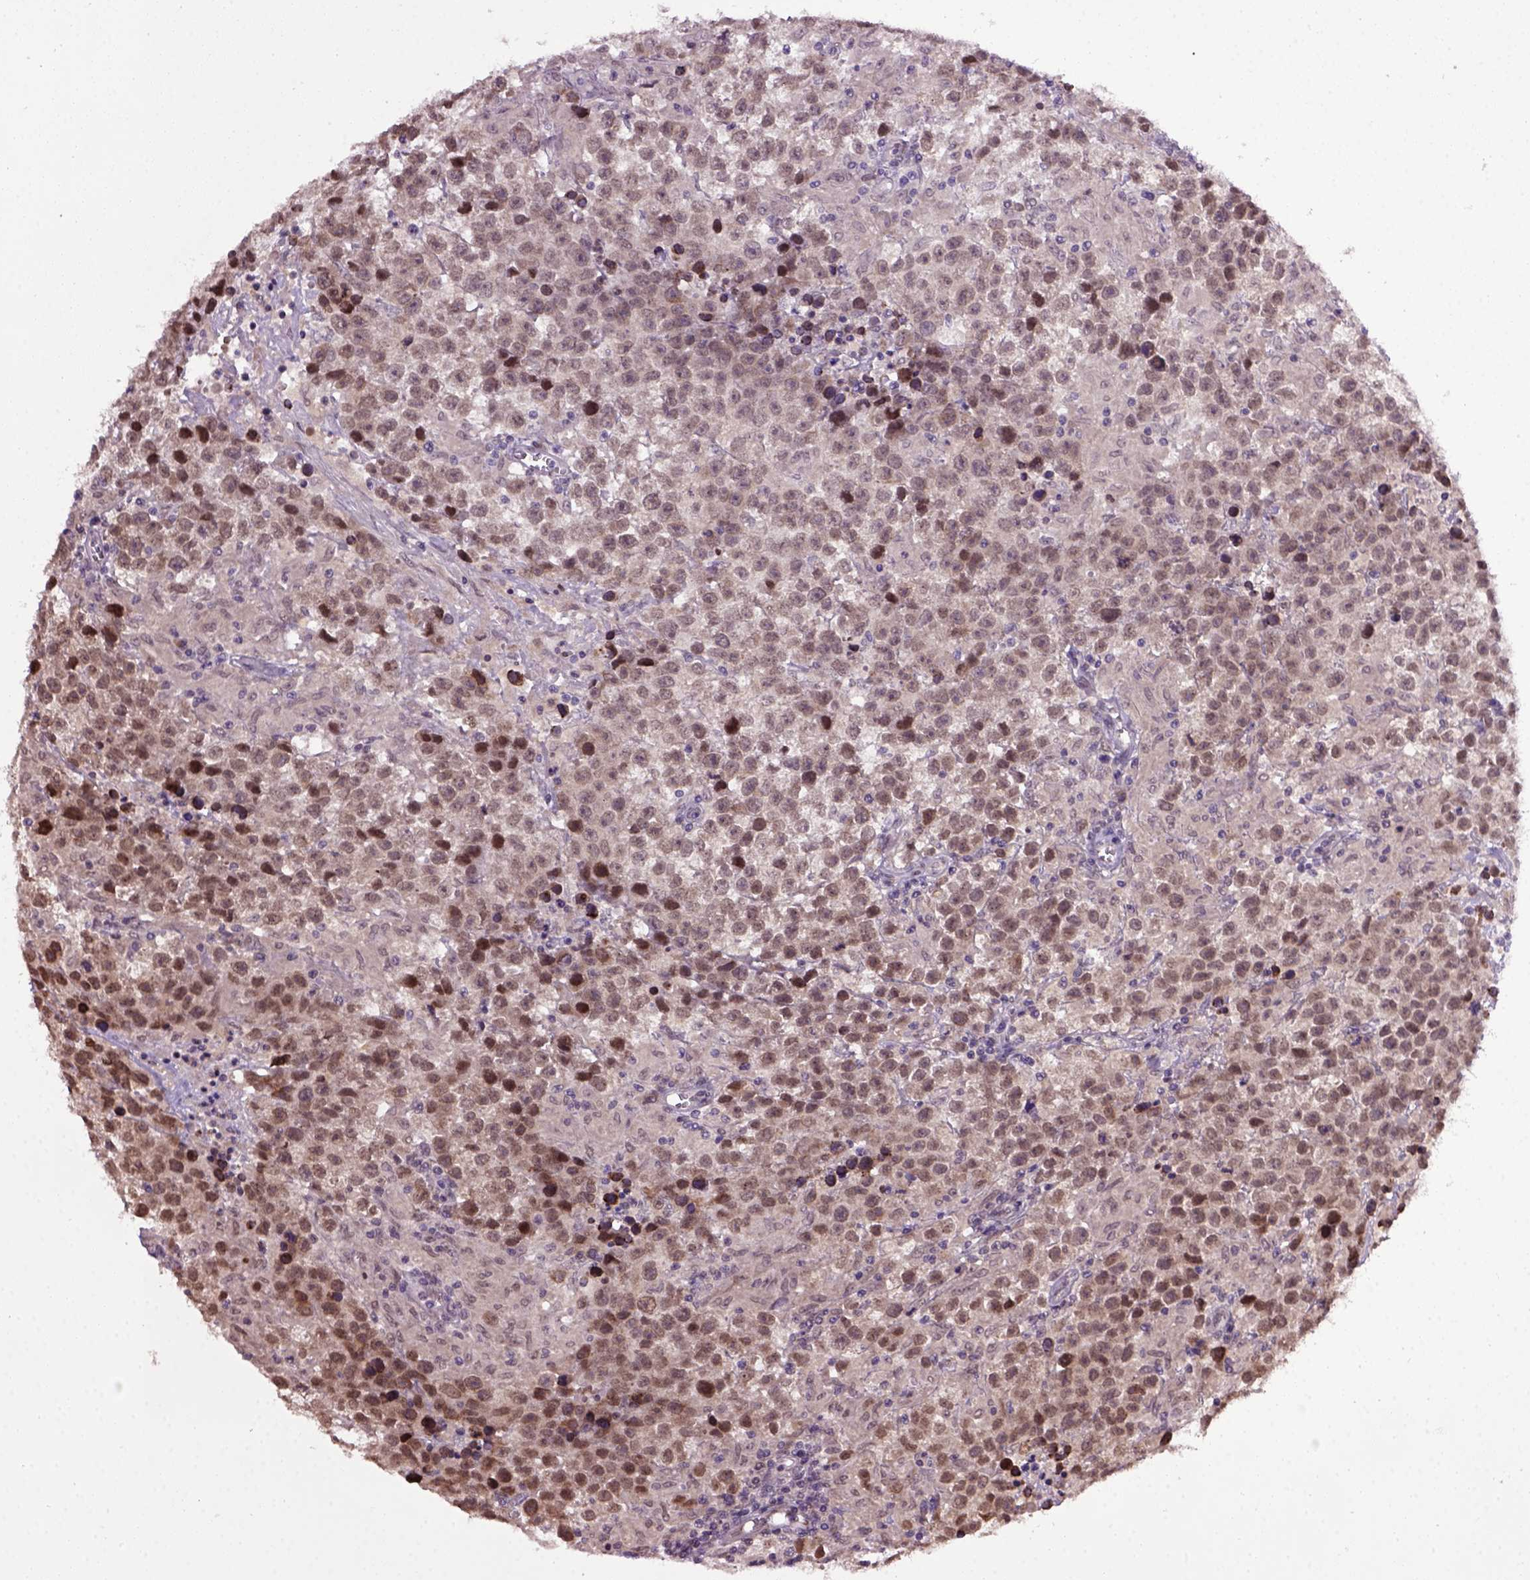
{"staining": {"intensity": "moderate", "quantity": ">75%", "location": "cytoplasmic/membranous,nuclear"}, "tissue": "testis cancer", "cell_type": "Tumor cells", "image_type": "cancer", "snomed": [{"axis": "morphology", "description": "Seminoma, NOS"}, {"axis": "topography", "description": "Testis"}], "caption": "Immunohistochemical staining of testis seminoma shows moderate cytoplasmic/membranous and nuclear protein staining in about >75% of tumor cells. (DAB IHC with brightfield microscopy, high magnification).", "gene": "RAB43", "patient": {"sex": "male", "age": 43}}